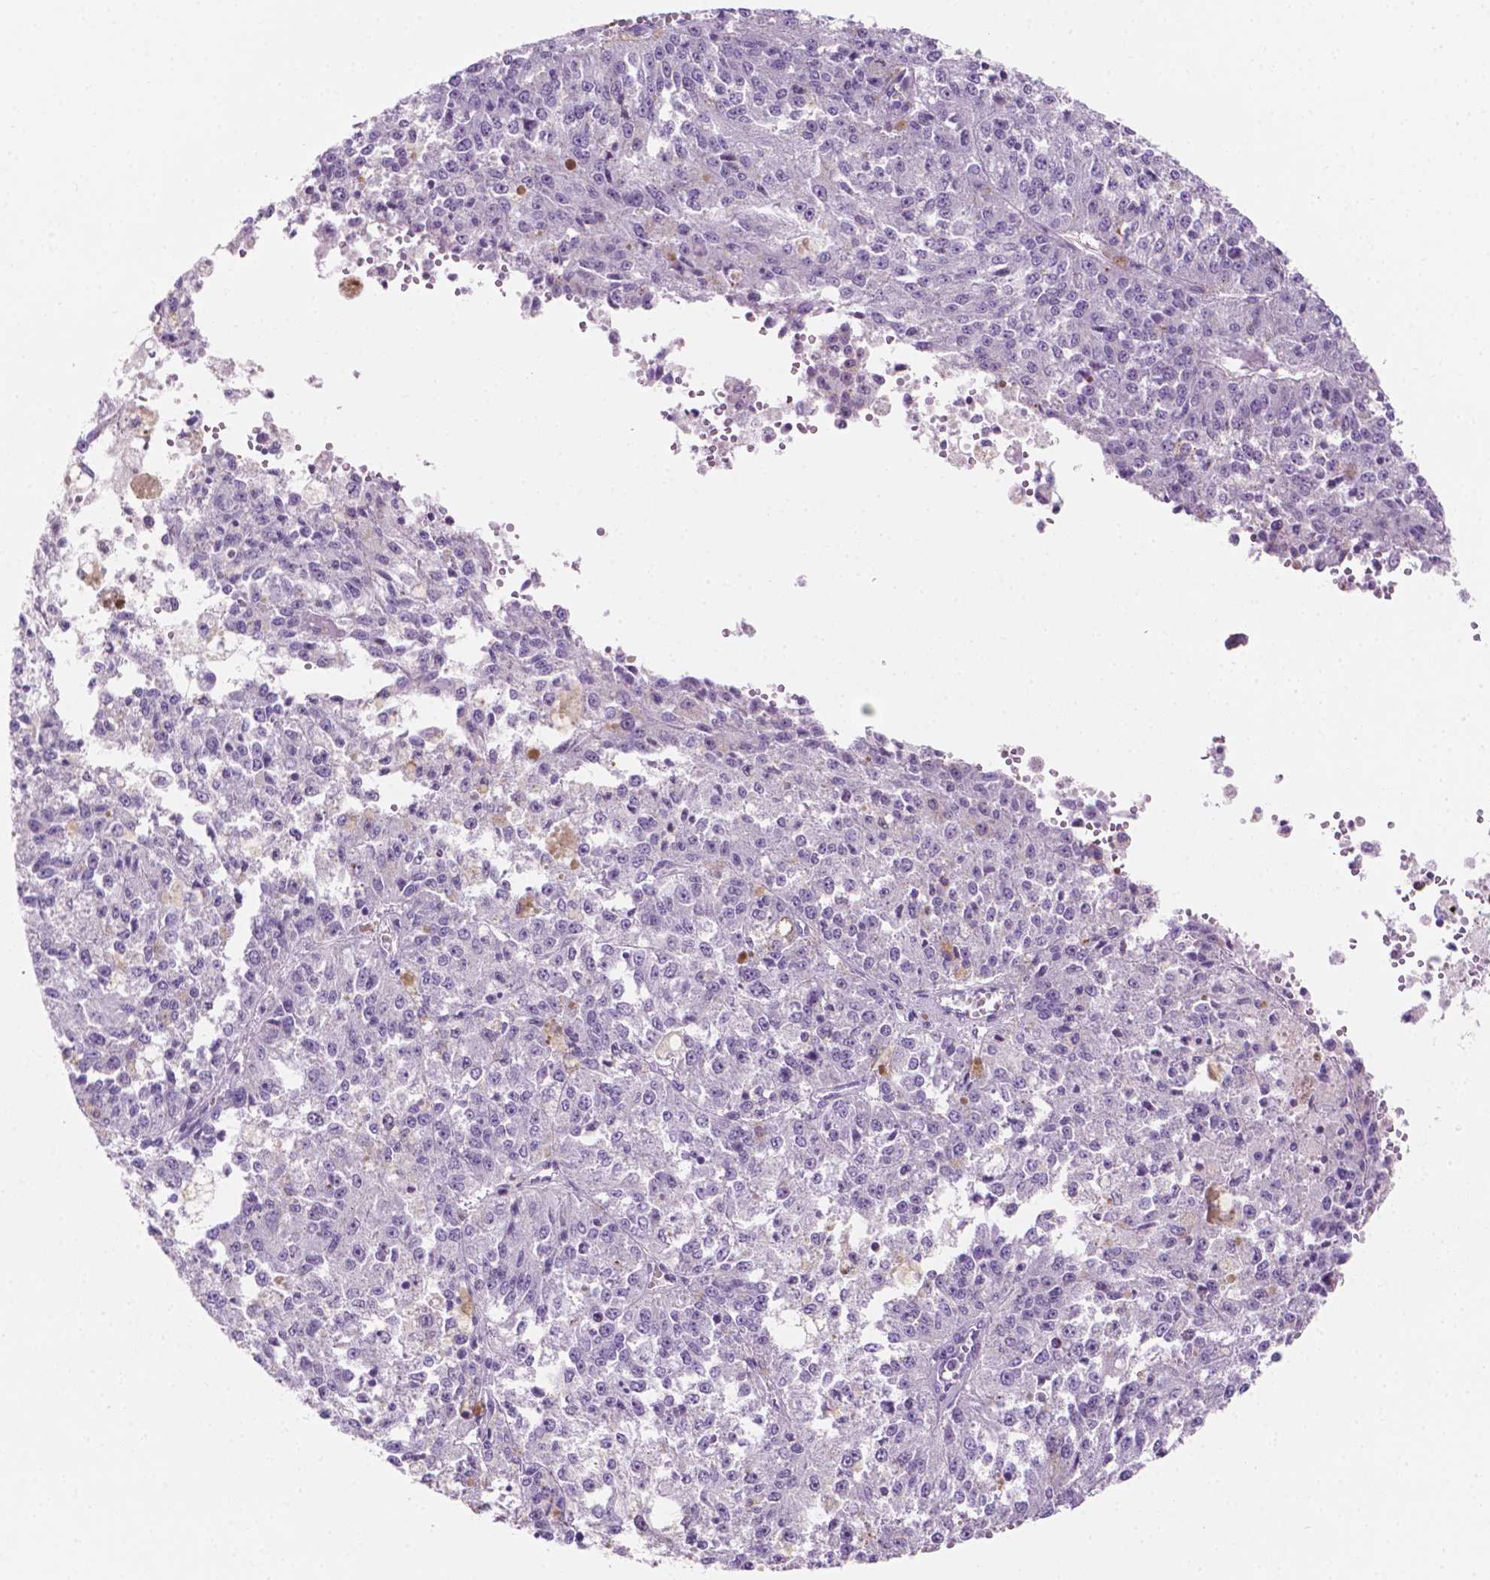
{"staining": {"intensity": "negative", "quantity": "none", "location": "none"}, "tissue": "melanoma", "cell_type": "Tumor cells", "image_type": "cancer", "snomed": [{"axis": "morphology", "description": "Malignant melanoma, Metastatic site"}, {"axis": "topography", "description": "Lymph node"}], "caption": "Melanoma was stained to show a protein in brown. There is no significant positivity in tumor cells.", "gene": "EPPK1", "patient": {"sex": "female", "age": 64}}